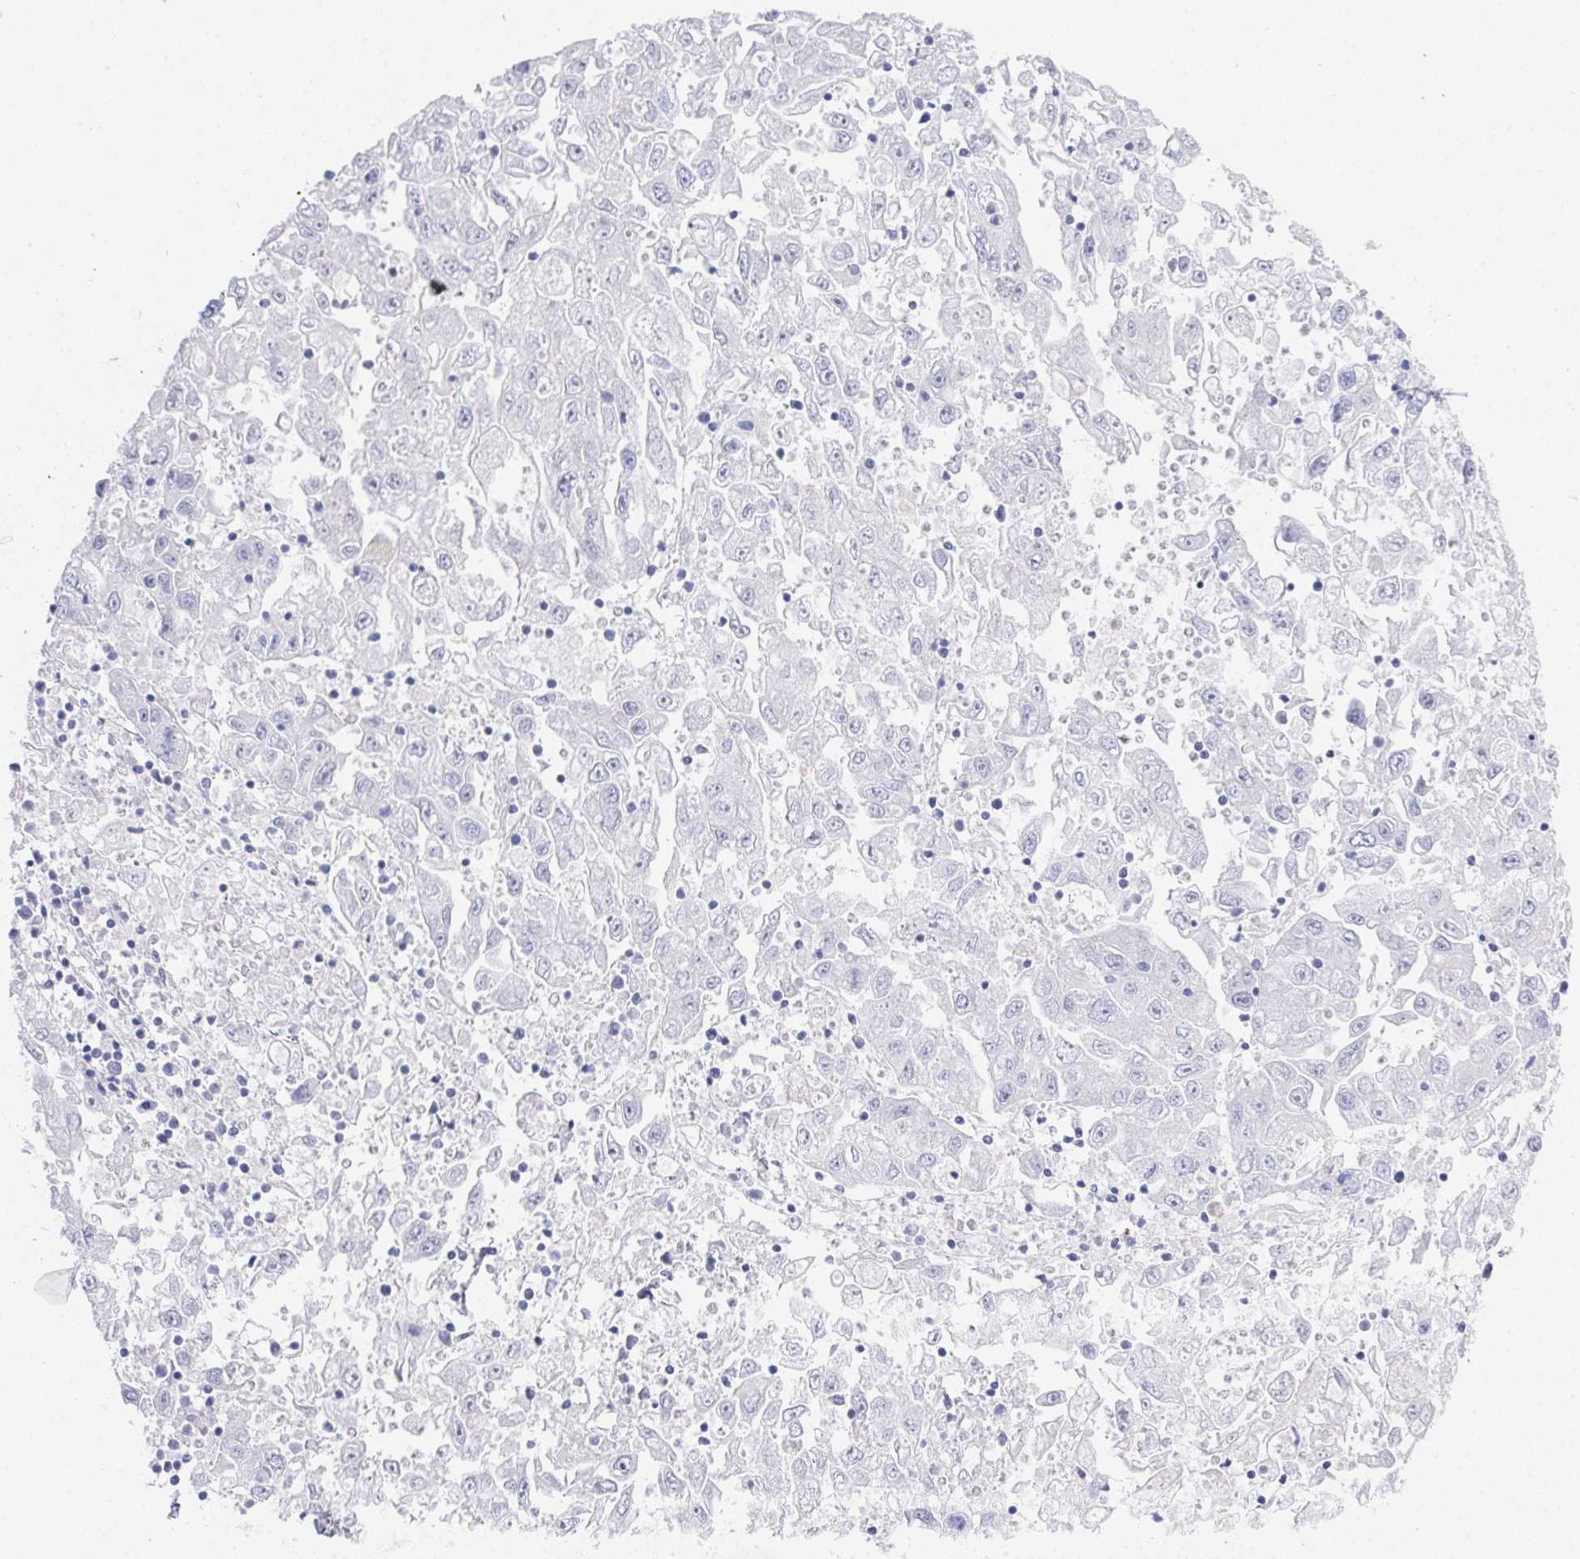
{"staining": {"intensity": "negative", "quantity": "none", "location": "none"}, "tissue": "endometrial cancer", "cell_type": "Tumor cells", "image_type": "cancer", "snomed": [{"axis": "morphology", "description": "Adenocarcinoma, NOS"}, {"axis": "topography", "description": "Uterus"}], "caption": "Immunohistochemical staining of human endometrial cancer demonstrates no significant staining in tumor cells. (DAB IHC with hematoxylin counter stain).", "gene": "PRG3", "patient": {"sex": "female", "age": 62}}